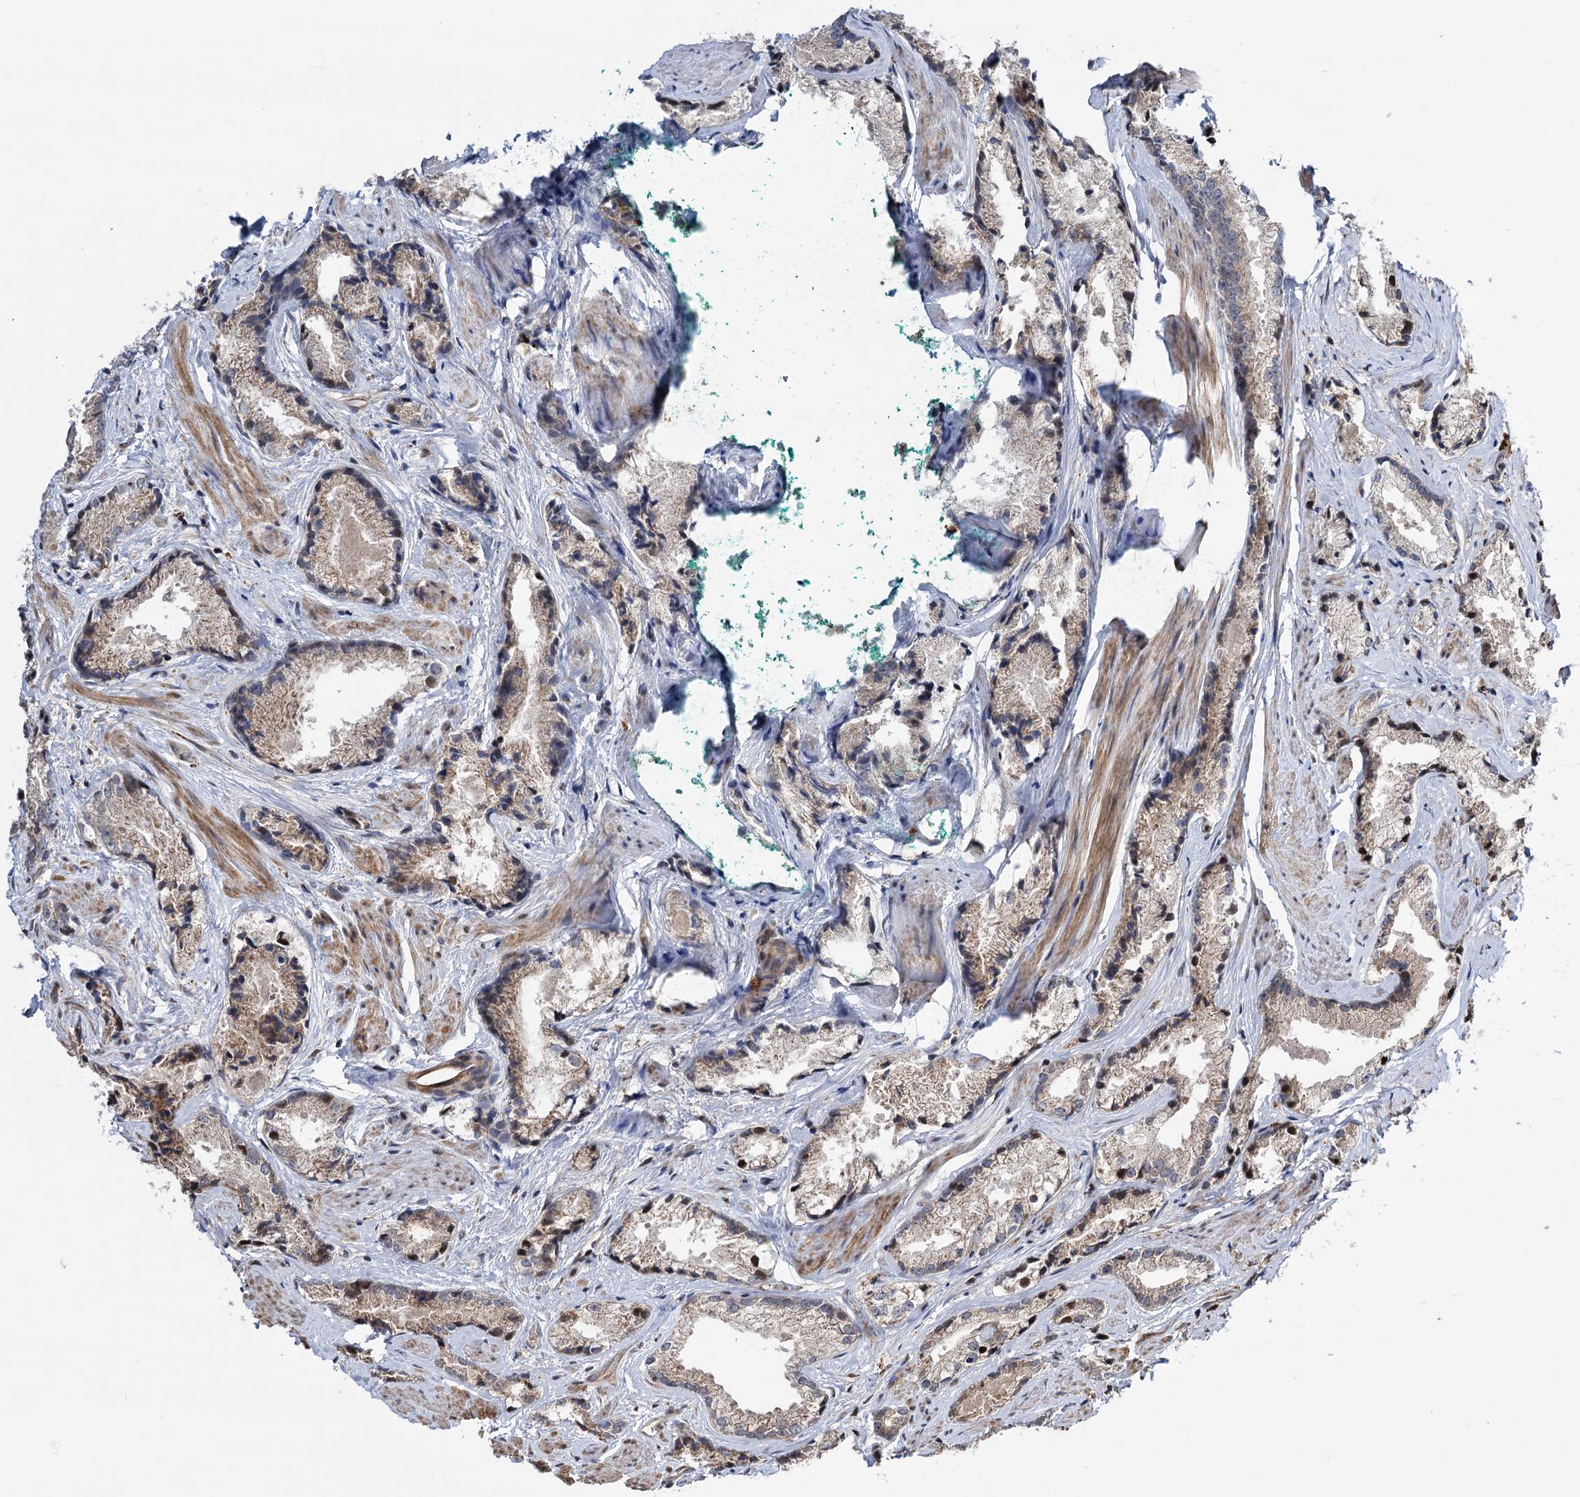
{"staining": {"intensity": "moderate", "quantity": "25%-75%", "location": "cytoplasmic/membranous"}, "tissue": "prostate cancer", "cell_type": "Tumor cells", "image_type": "cancer", "snomed": [{"axis": "morphology", "description": "Adenocarcinoma, High grade"}, {"axis": "topography", "description": "Prostate"}], "caption": "About 25%-75% of tumor cells in human prostate cancer exhibit moderate cytoplasmic/membranous protein expression as visualized by brown immunohistochemical staining.", "gene": "UBR1", "patient": {"sex": "male", "age": 66}}